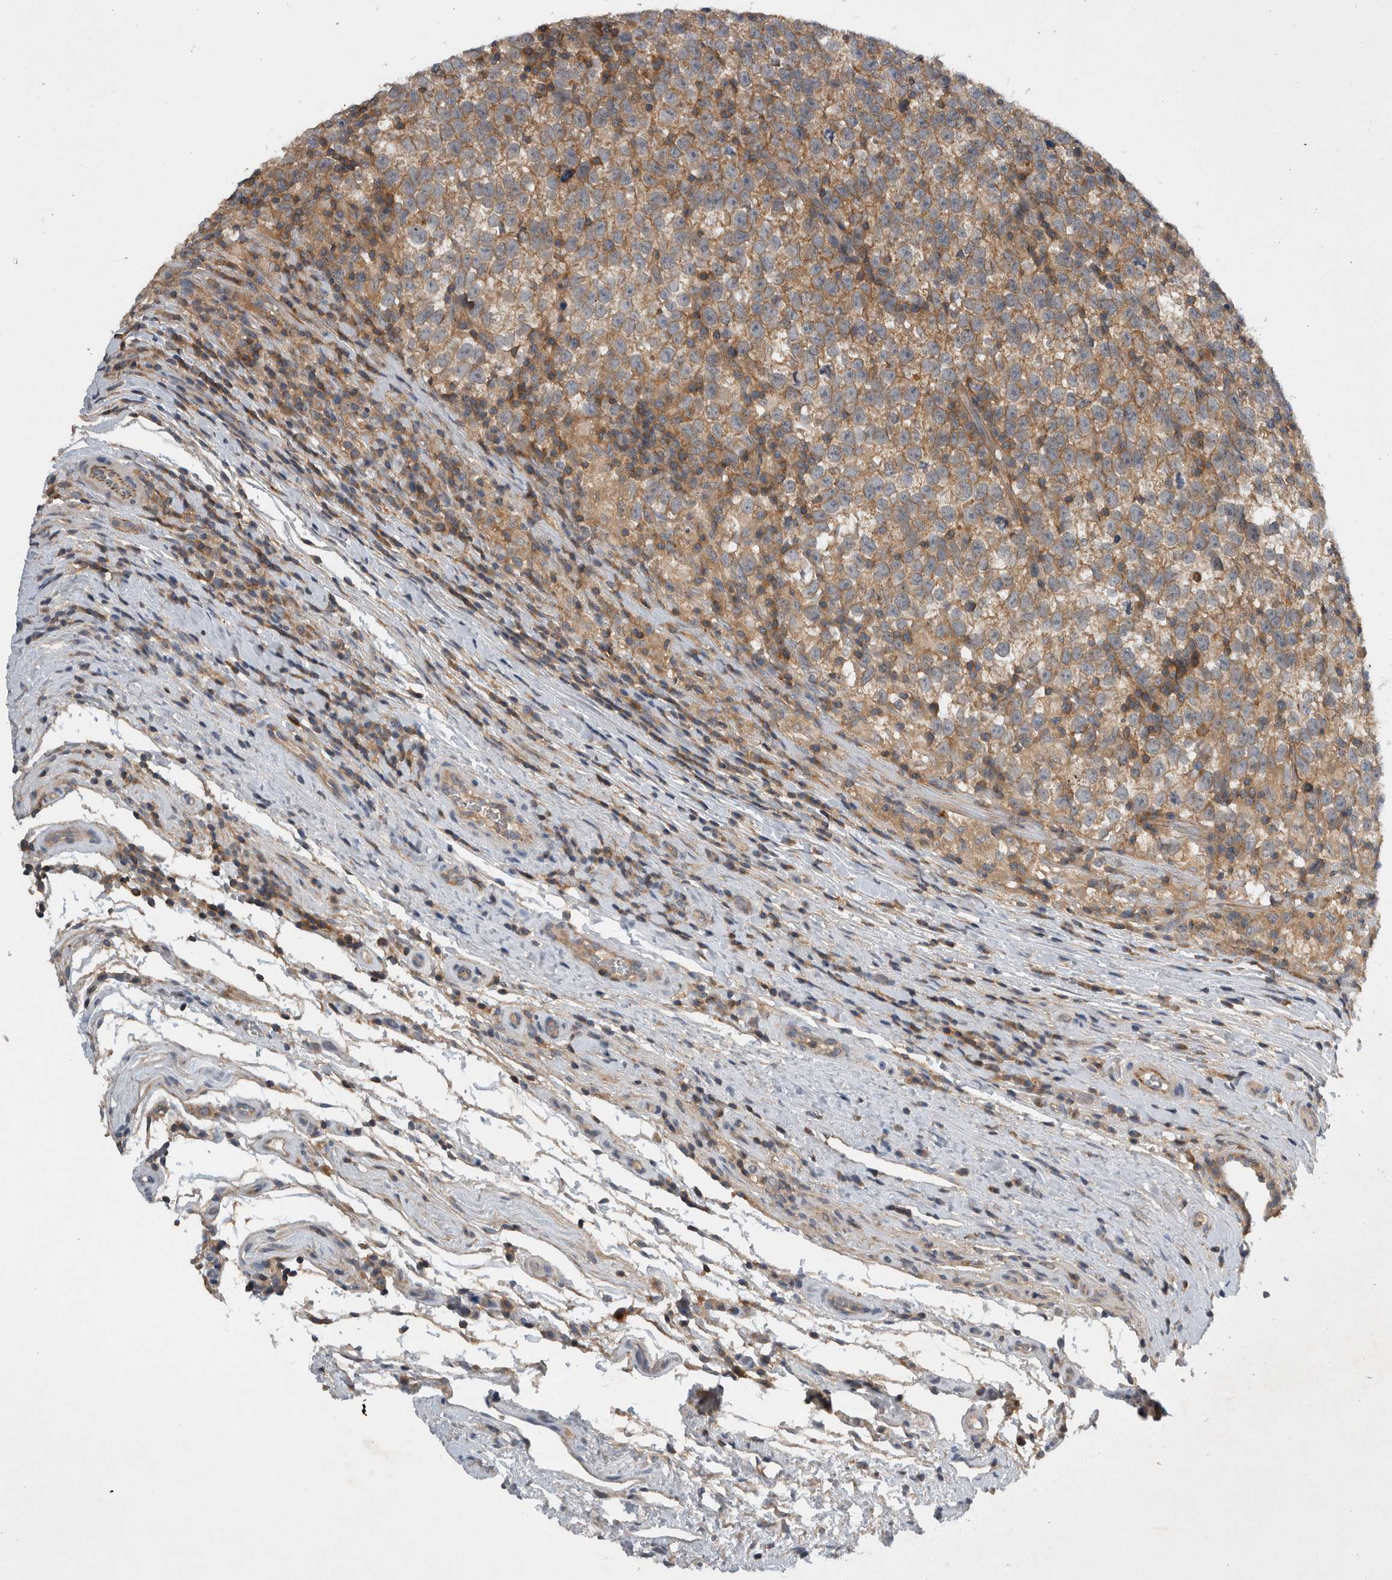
{"staining": {"intensity": "moderate", "quantity": ">75%", "location": "cytoplasmic/membranous"}, "tissue": "testis cancer", "cell_type": "Tumor cells", "image_type": "cancer", "snomed": [{"axis": "morphology", "description": "Normal tissue, NOS"}, {"axis": "morphology", "description": "Seminoma, NOS"}, {"axis": "topography", "description": "Testis"}], "caption": "DAB immunohistochemical staining of testis cancer demonstrates moderate cytoplasmic/membranous protein staining in approximately >75% of tumor cells. The protein is stained brown, and the nuclei are stained in blue (DAB IHC with brightfield microscopy, high magnification).", "gene": "SCARA5", "patient": {"sex": "male", "age": 43}}